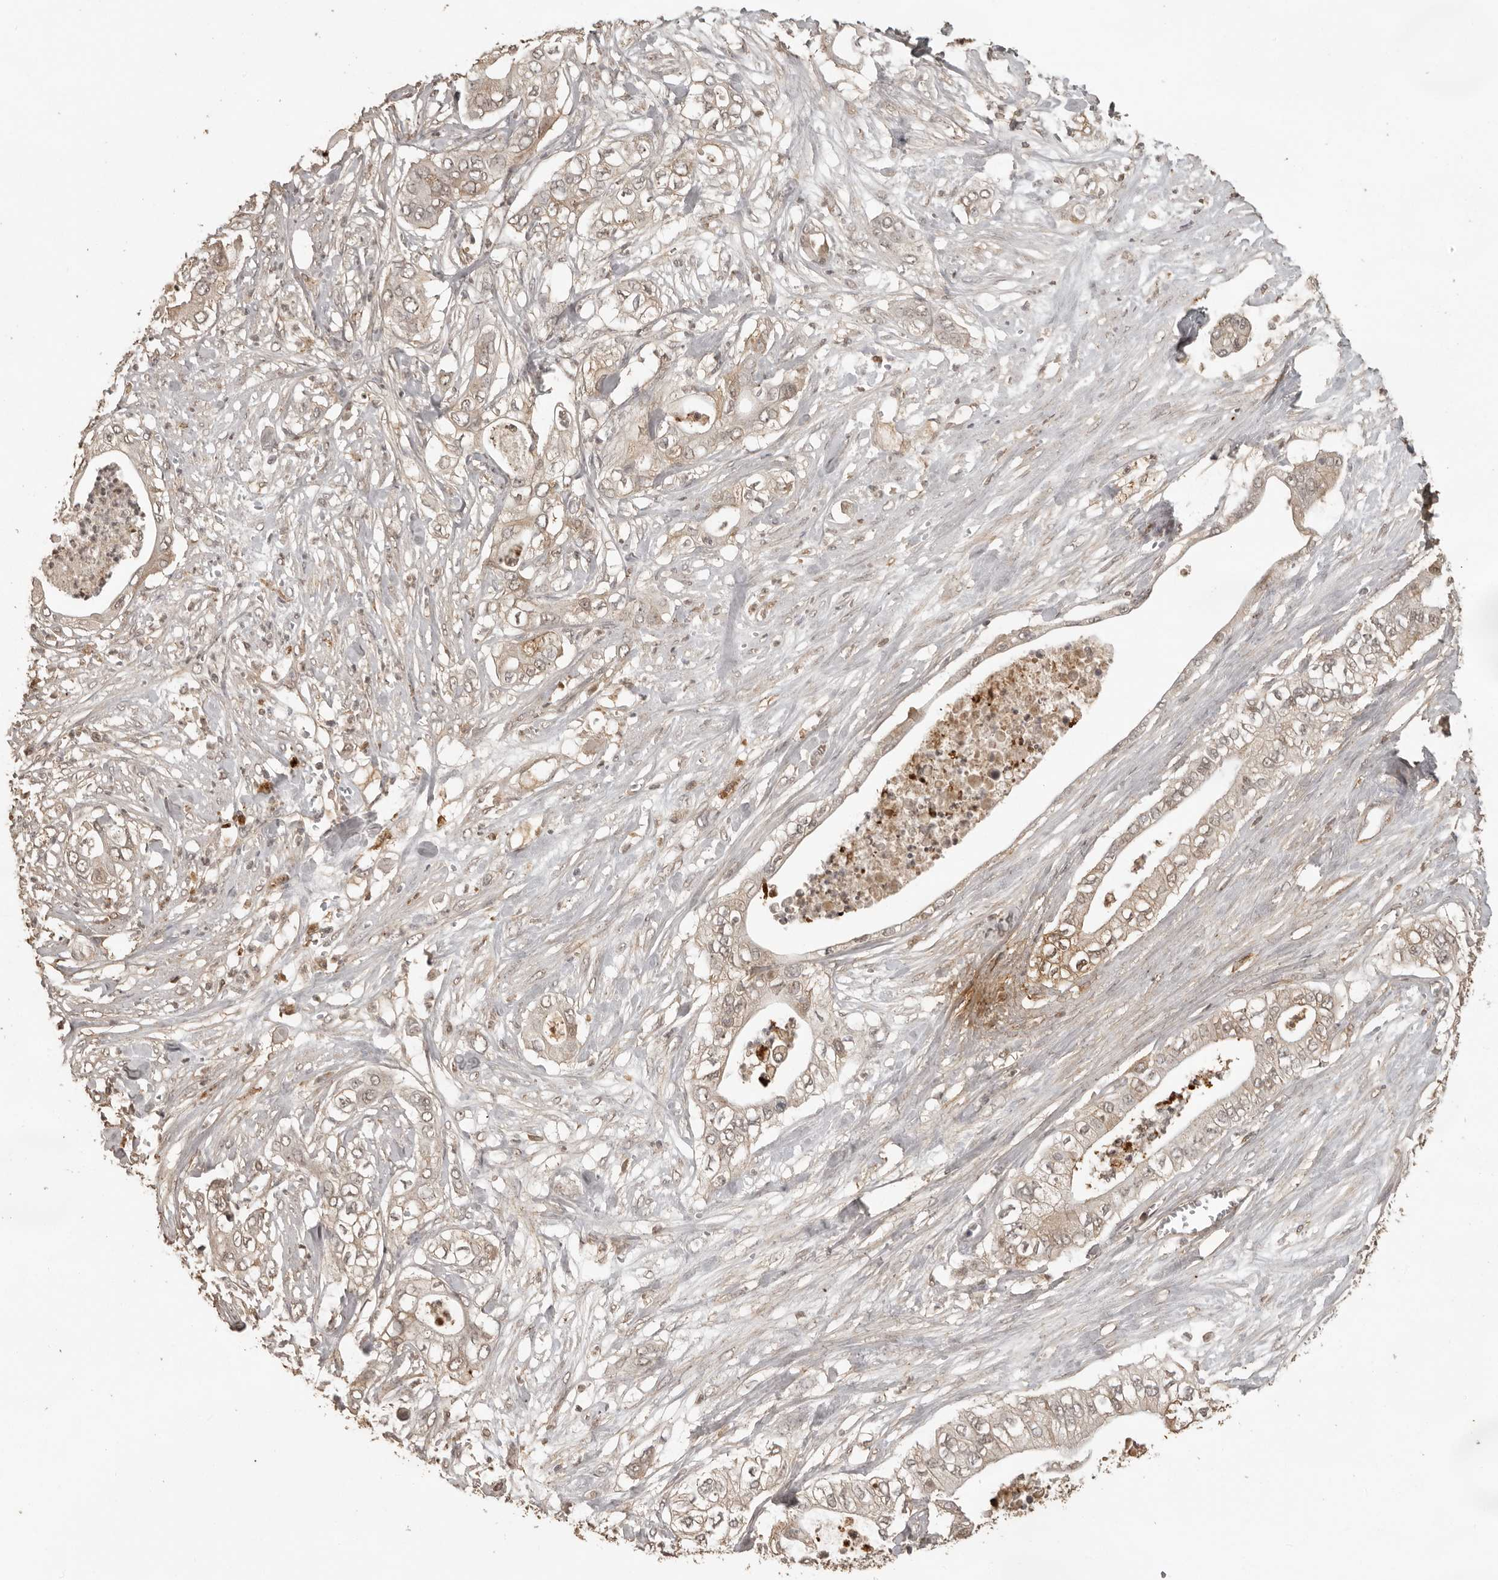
{"staining": {"intensity": "weak", "quantity": "<25%", "location": "cytoplasmic/membranous"}, "tissue": "pancreatic cancer", "cell_type": "Tumor cells", "image_type": "cancer", "snomed": [{"axis": "morphology", "description": "Adenocarcinoma, NOS"}, {"axis": "topography", "description": "Pancreas"}], "caption": "This is an immunohistochemistry image of pancreatic adenocarcinoma. There is no positivity in tumor cells.", "gene": "CTF1", "patient": {"sex": "female", "age": 78}}